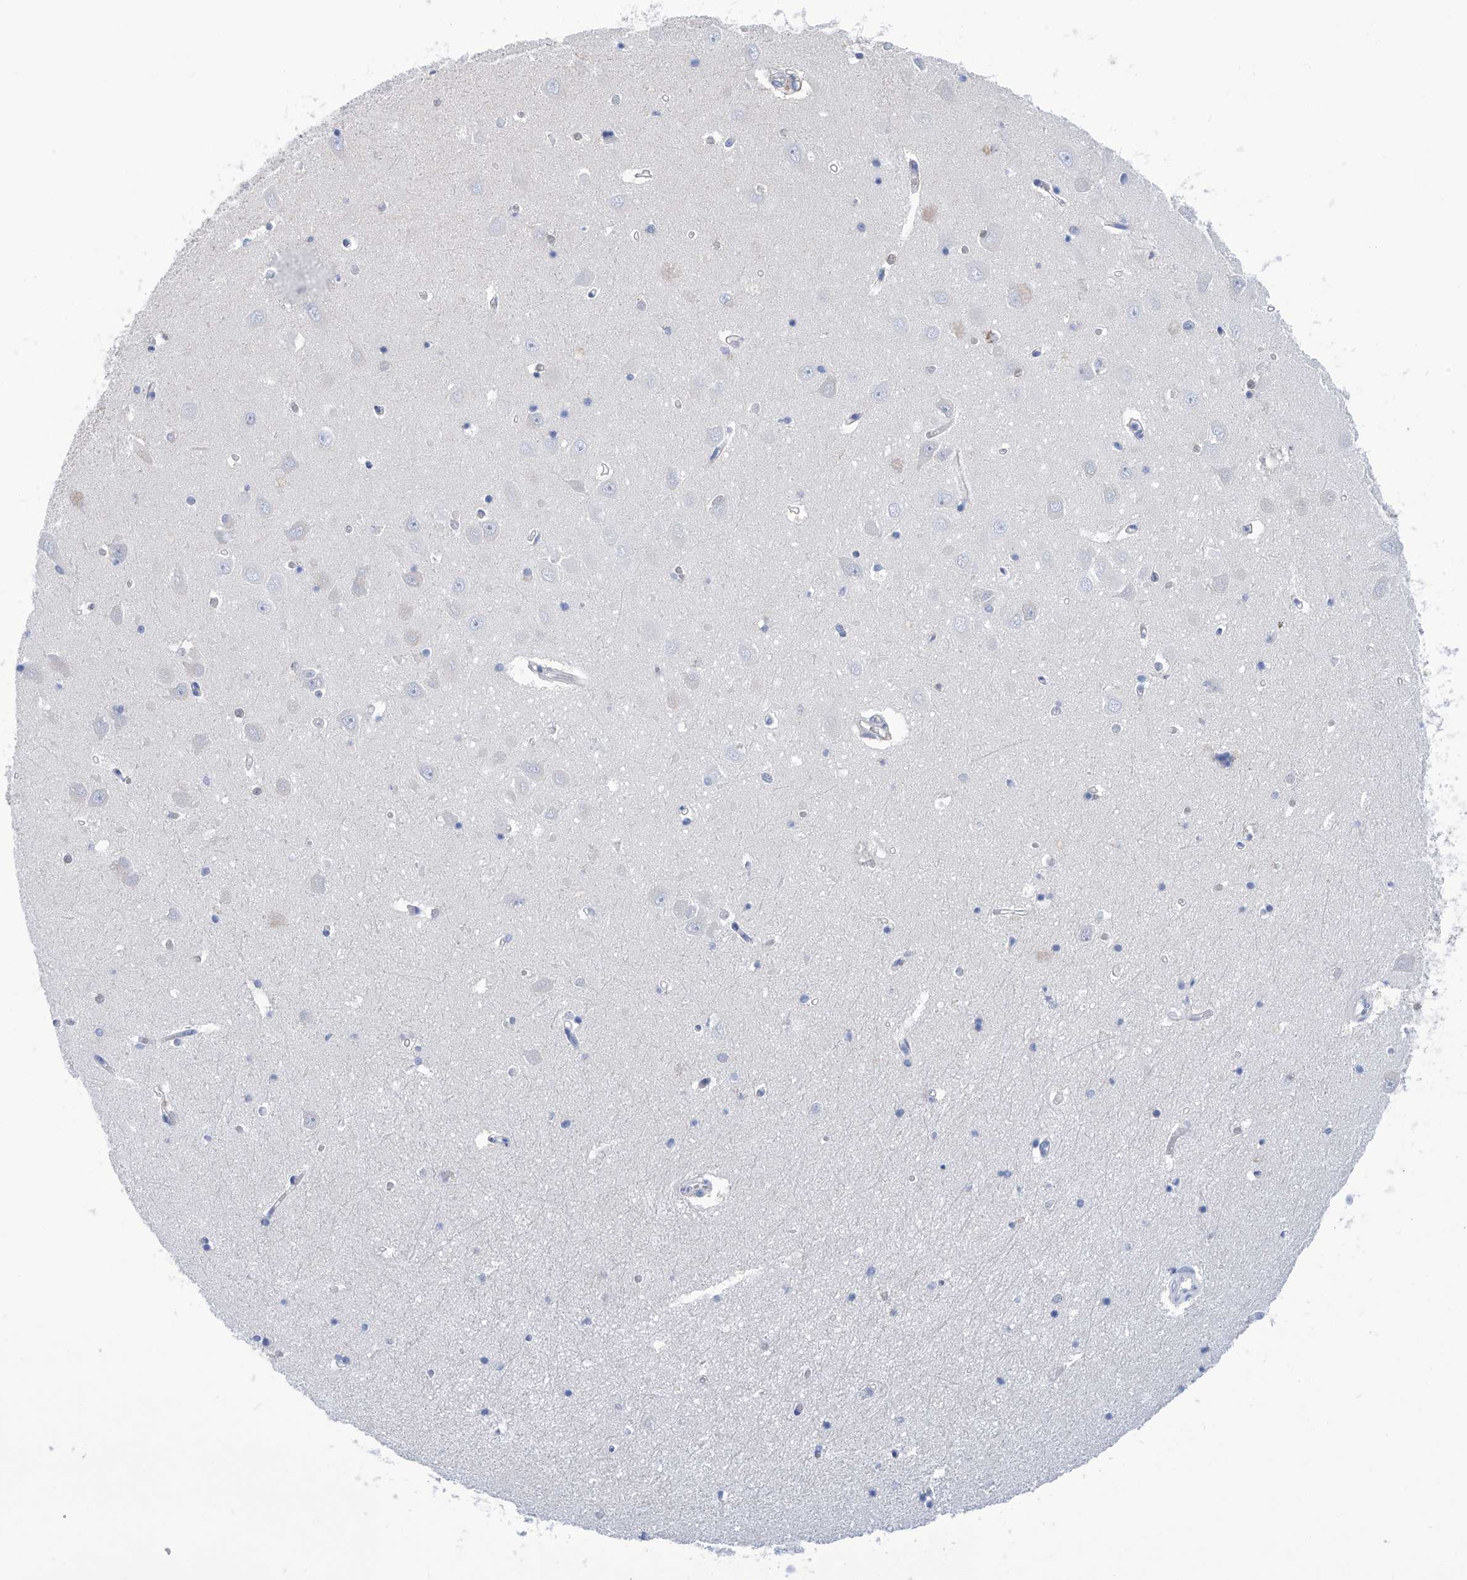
{"staining": {"intensity": "negative", "quantity": "none", "location": "none"}, "tissue": "hippocampus", "cell_type": "Glial cells", "image_type": "normal", "snomed": [{"axis": "morphology", "description": "Normal tissue, NOS"}, {"axis": "topography", "description": "Hippocampus"}], "caption": "Immunohistochemical staining of benign human hippocampus shows no significant staining in glial cells.", "gene": "PGM3", "patient": {"sex": "male", "age": 70}}